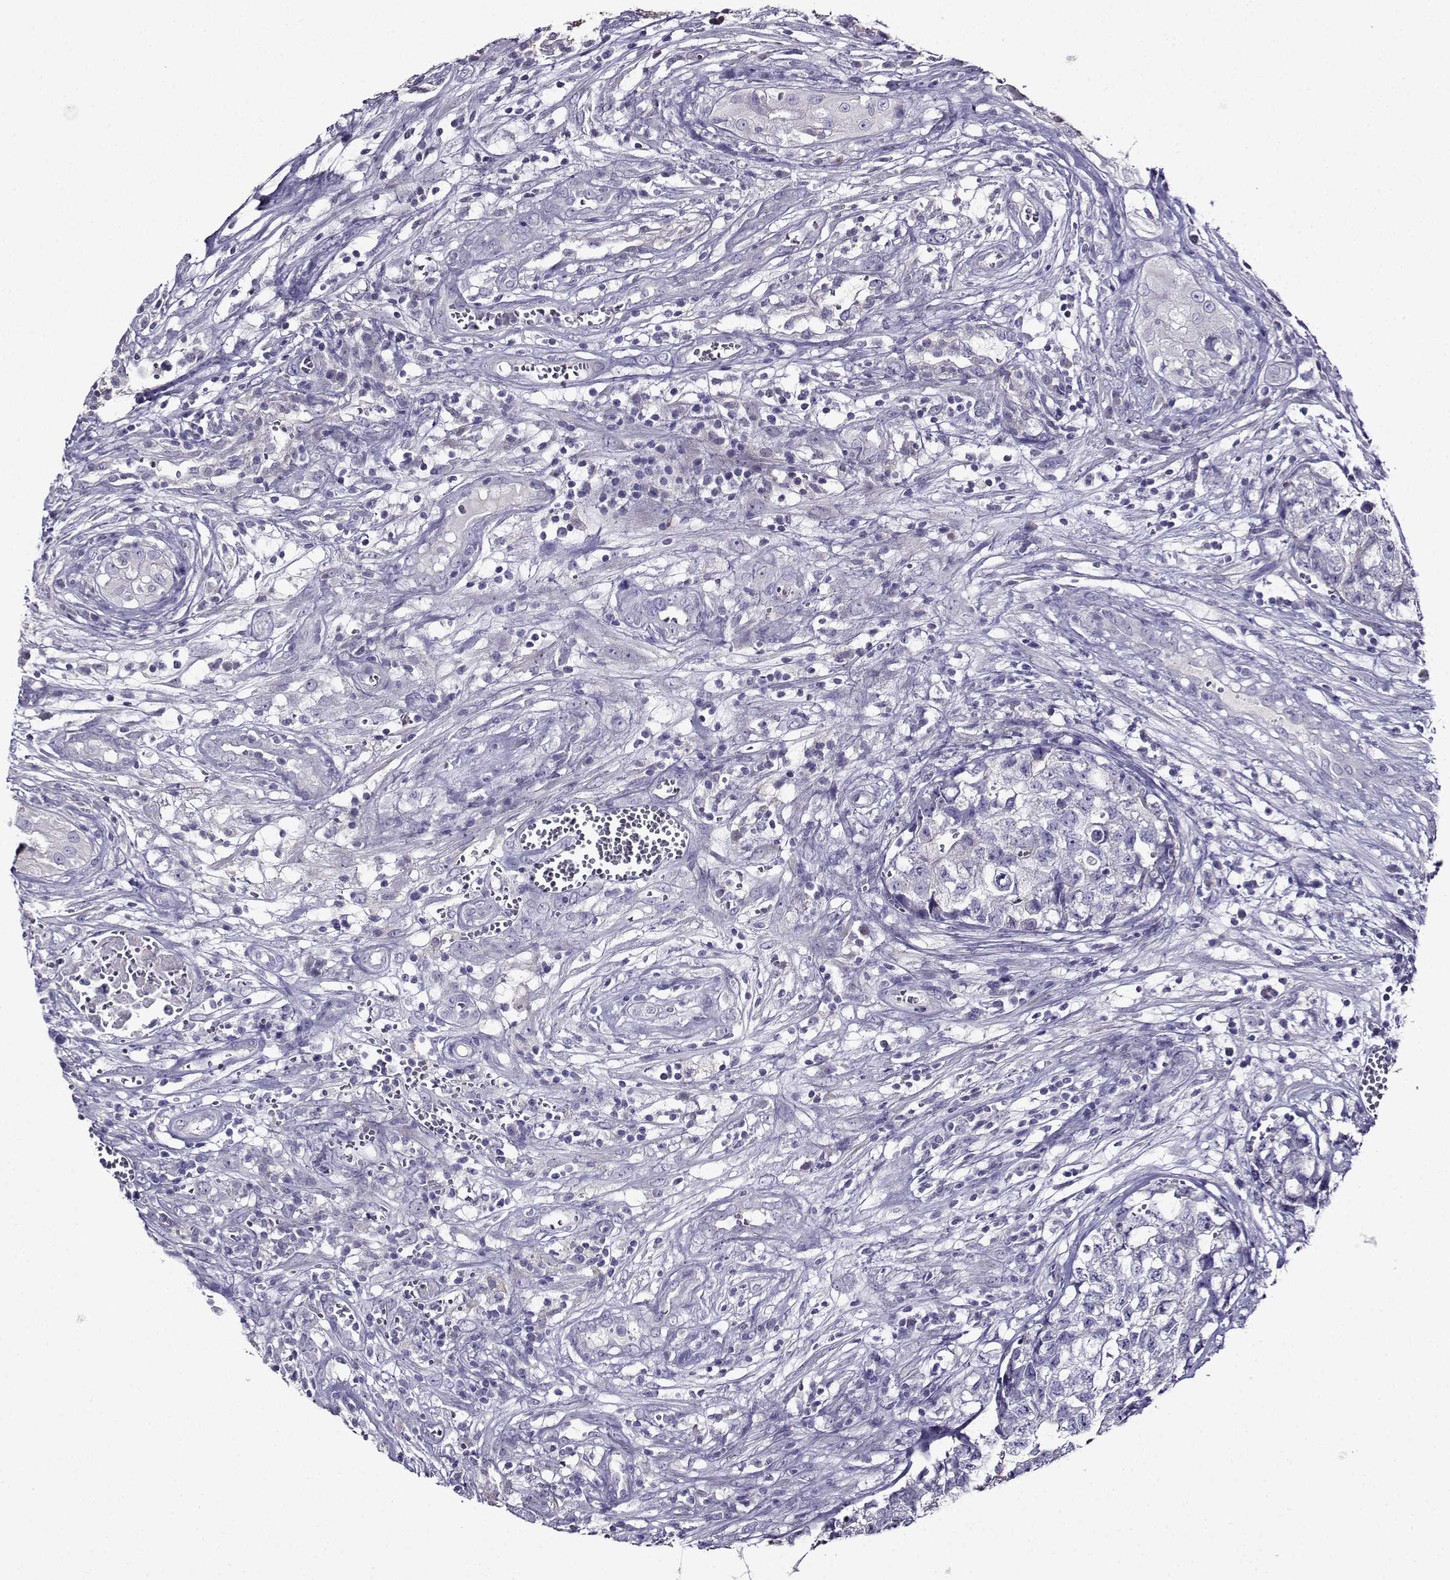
{"staining": {"intensity": "negative", "quantity": "none", "location": "none"}, "tissue": "testis cancer", "cell_type": "Tumor cells", "image_type": "cancer", "snomed": [{"axis": "morphology", "description": "Seminoma, NOS"}, {"axis": "morphology", "description": "Carcinoma, Embryonal, NOS"}, {"axis": "topography", "description": "Testis"}], "caption": "Protein analysis of testis cancer (seminoma) displays no significant staining in tumor cells.", "gene": "TMEM266", "patient": {"sex": "male", "age": 22}}